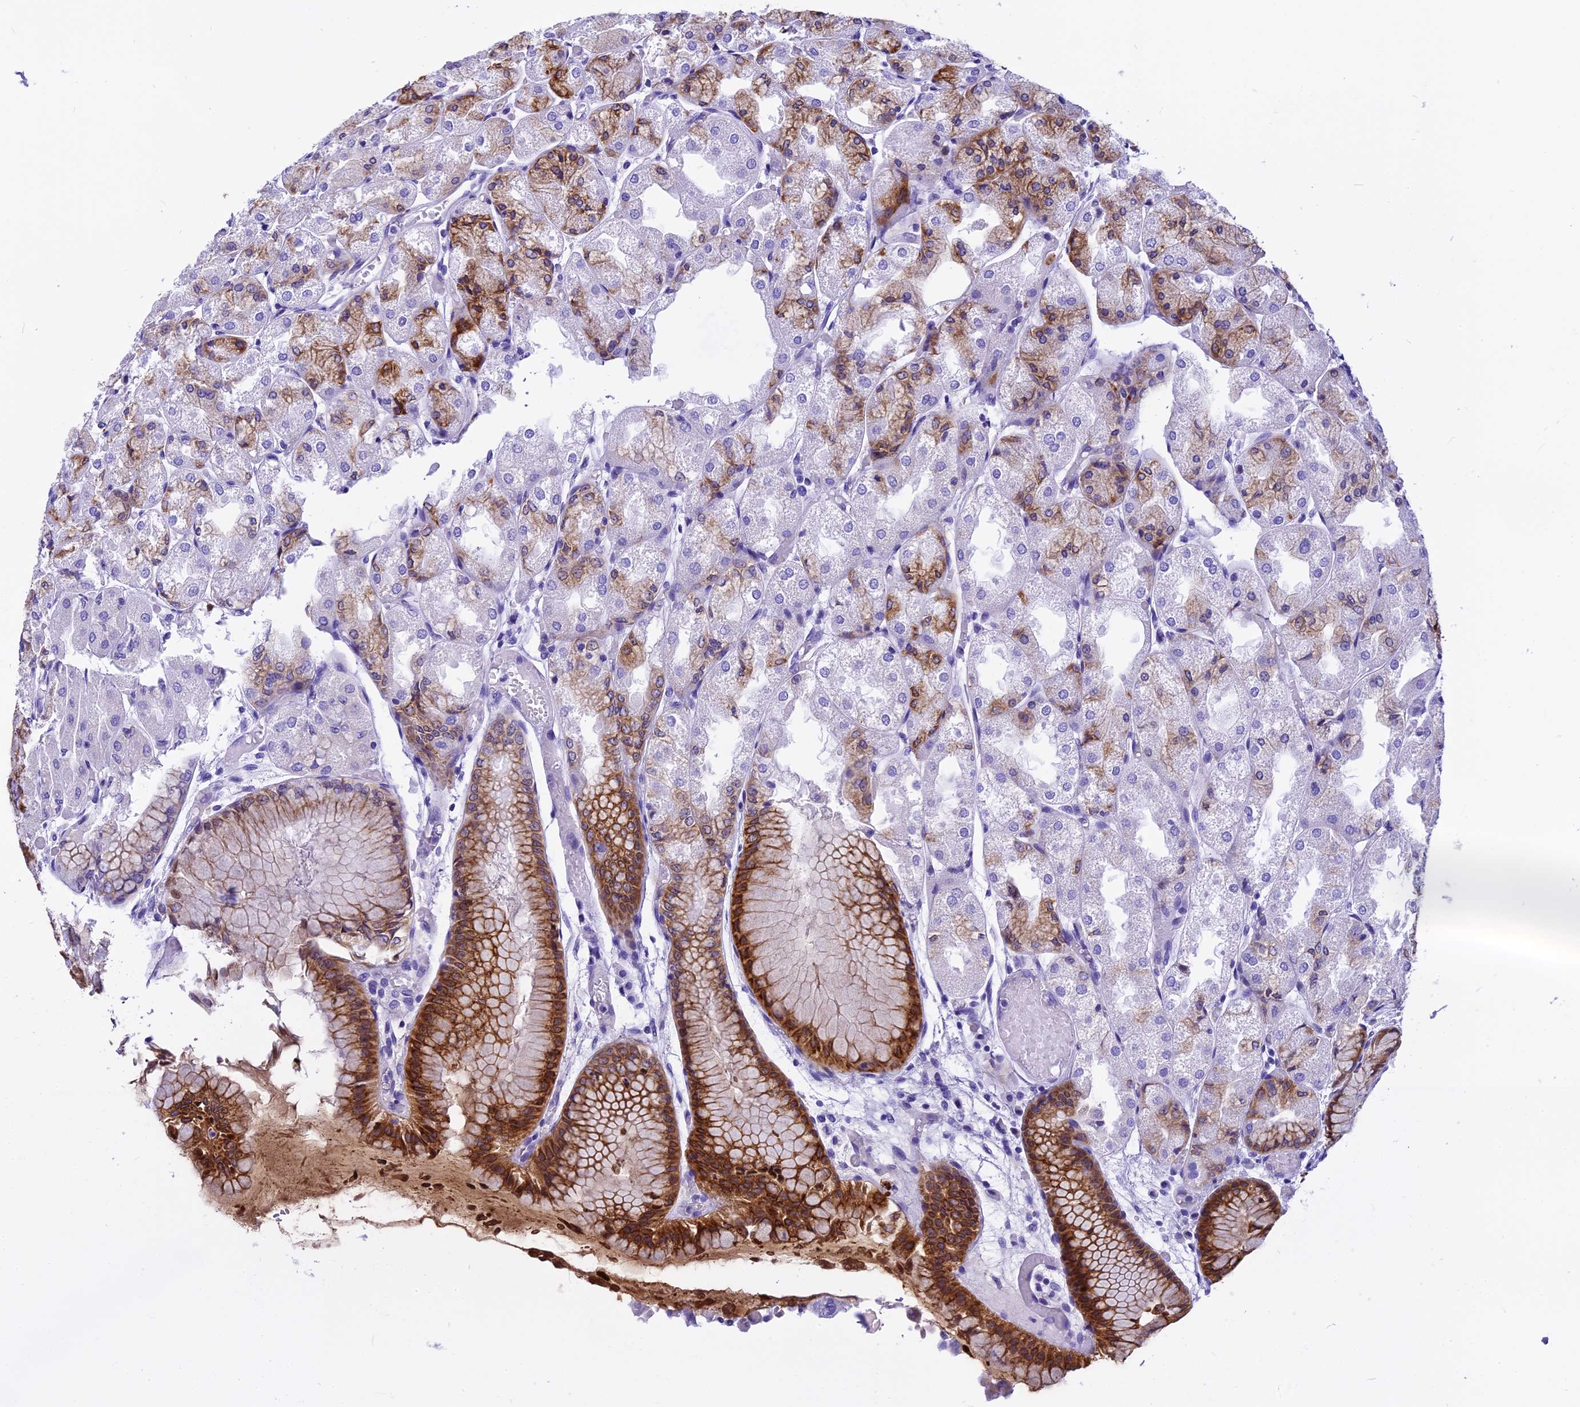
{"staining": {"intensity": "strong", "quantity": "25%-75%", "location": "cytoplasmic/membranous"}, "tissue": "stomach", "cell_type": "Glandular cells", "image_type": "normal", "snomed": [{"axis": "morphology", "description": "Normal tissue, NOS"}, {"axis": "topography", "description": "Stomach, upper"}], "caption": "Glandular cells exhibit high levels of strong cytoplasmic/membranous positivity in approximately 25%-75% of cells in unremarkable stomach. (IHC, brightfield microscopy, high magnification).", "gene": "KCTD14", "patient": {"sex": "male", "age": 72}}